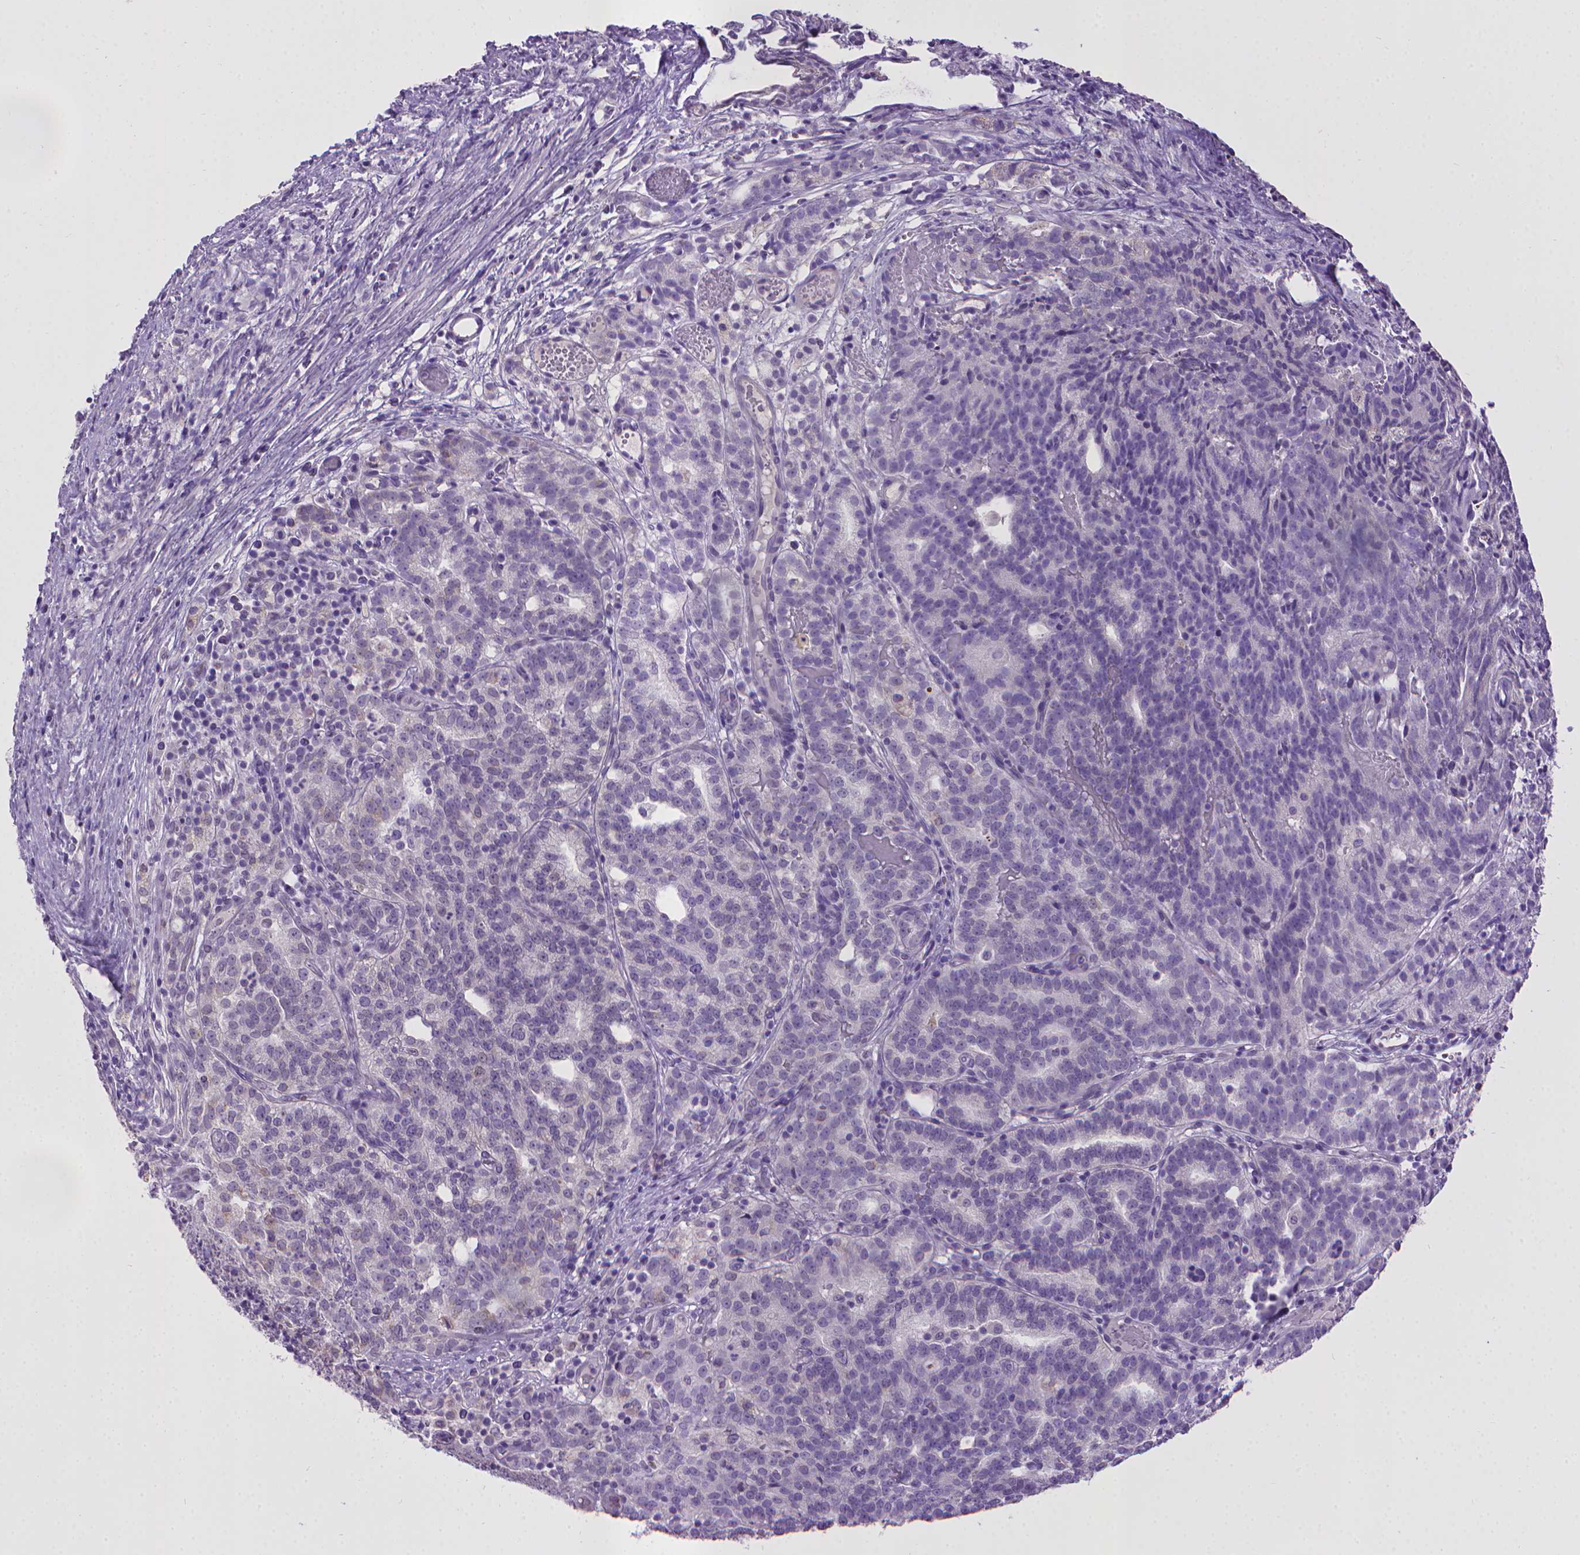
{"staining": {"intensity": "negative", "quantity": "none", "location": "none"}, "tissue": "prostate cancer", "cell_type": "Tumor cells", "image_type": "cancer", "snomed": [{"axis": "morphology", "description": "Adenocarcinoma, High grade"}, {"axis": "topography", "description": "Prostate"}], "caption": "High power microscopy image of an IHC micrograph of prostate cancer (high-grade adenocarcinoma), revealing no significant expression in tumor cells.", "gene": "KMO", "patient": {"sex": "male", "age": 53}}